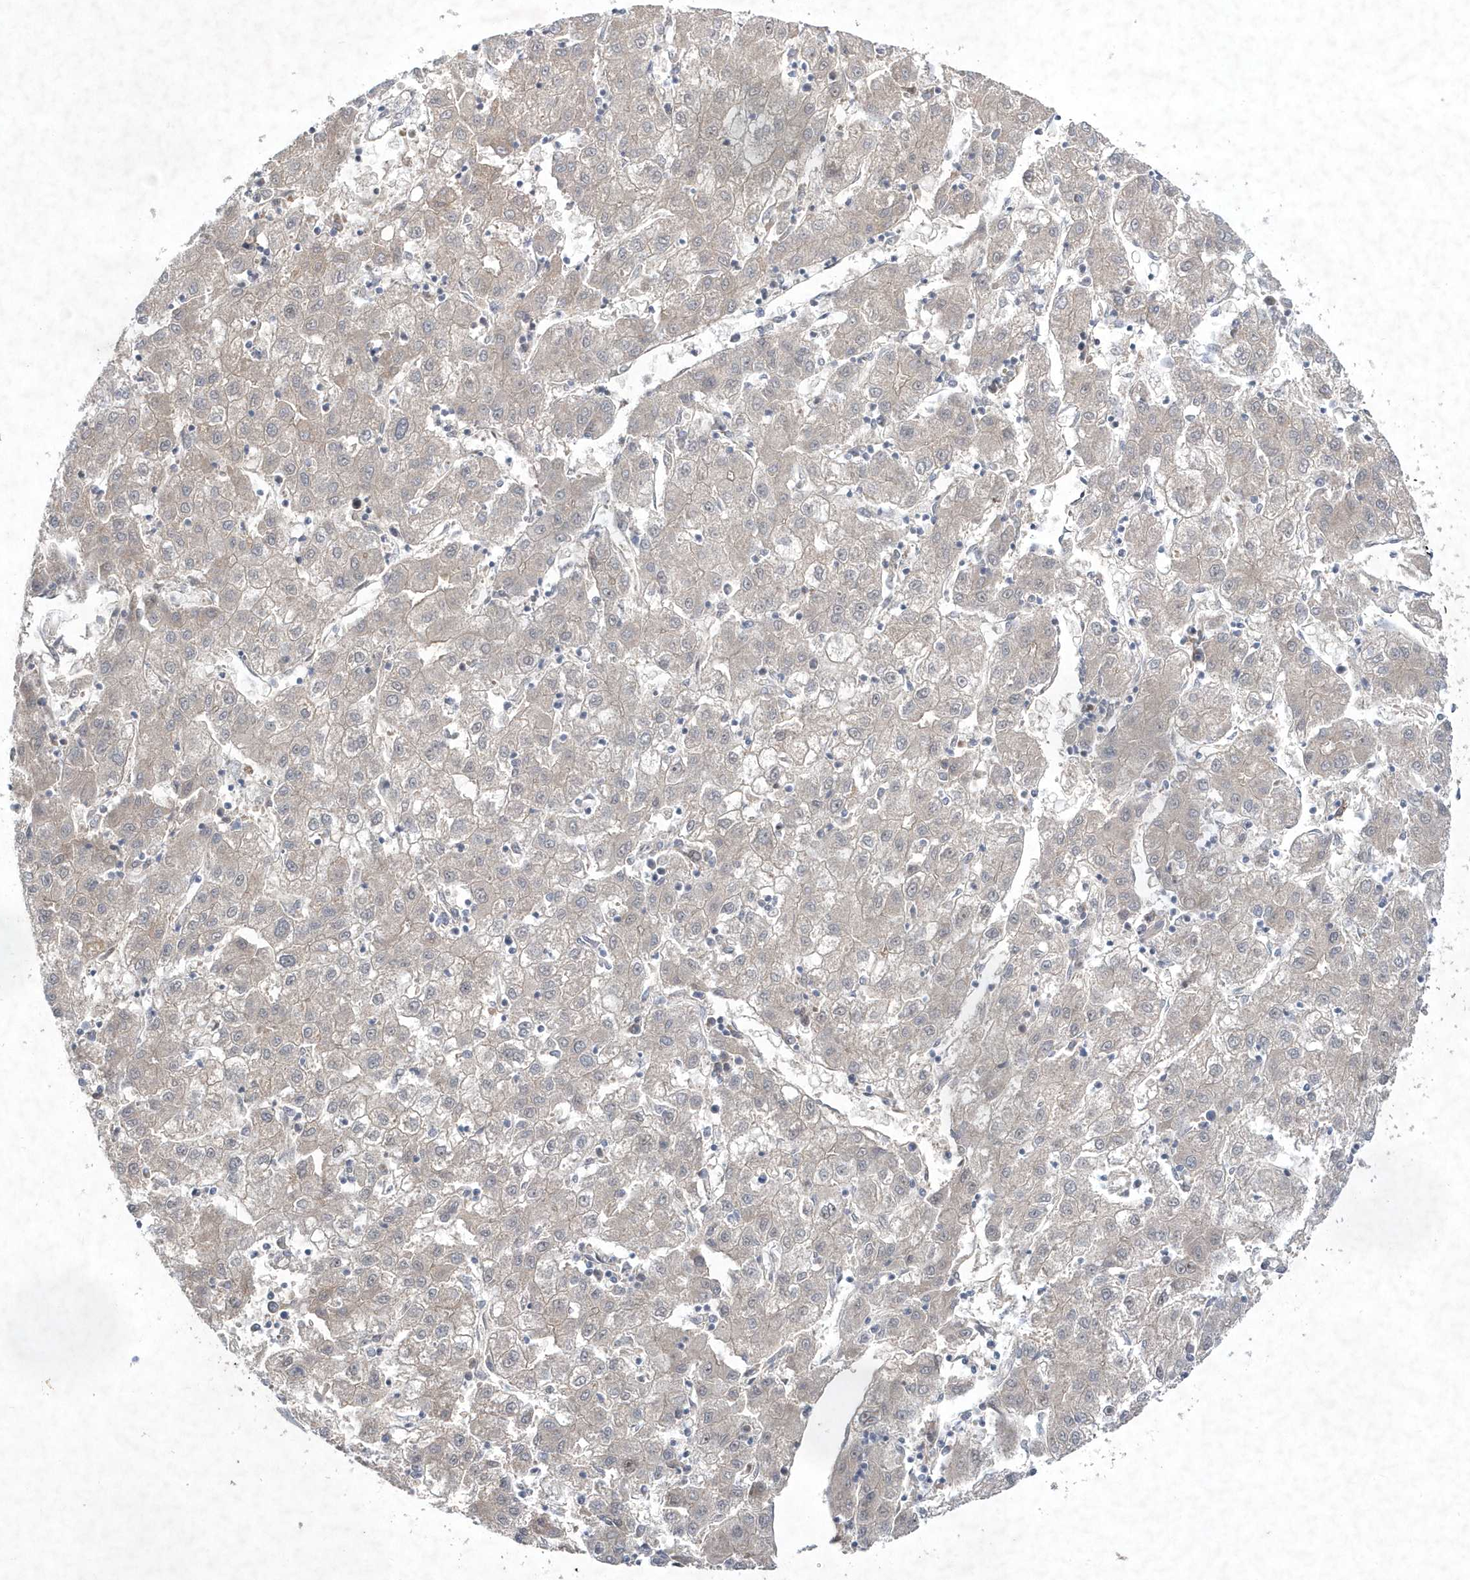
{"staining": {"intensity": "negative", "quantity": "none", "location": "none"}, "tissue": "liver cancer", "cell_type": "Tumor cells", "image_type": "cancer", "snomed": [{"axis": "morphology", "description": "Carcinoma, Hepatocellular, NOS"}, {"axis": "topography", "description": "Liver"}], "caption": "Protein analysis of liver cancer (hepatocellular carcinoma) exhibits no significant positivity in tumor cells.", "gene": "DSPP", "patient": {"sex": "male", "age": 72}}